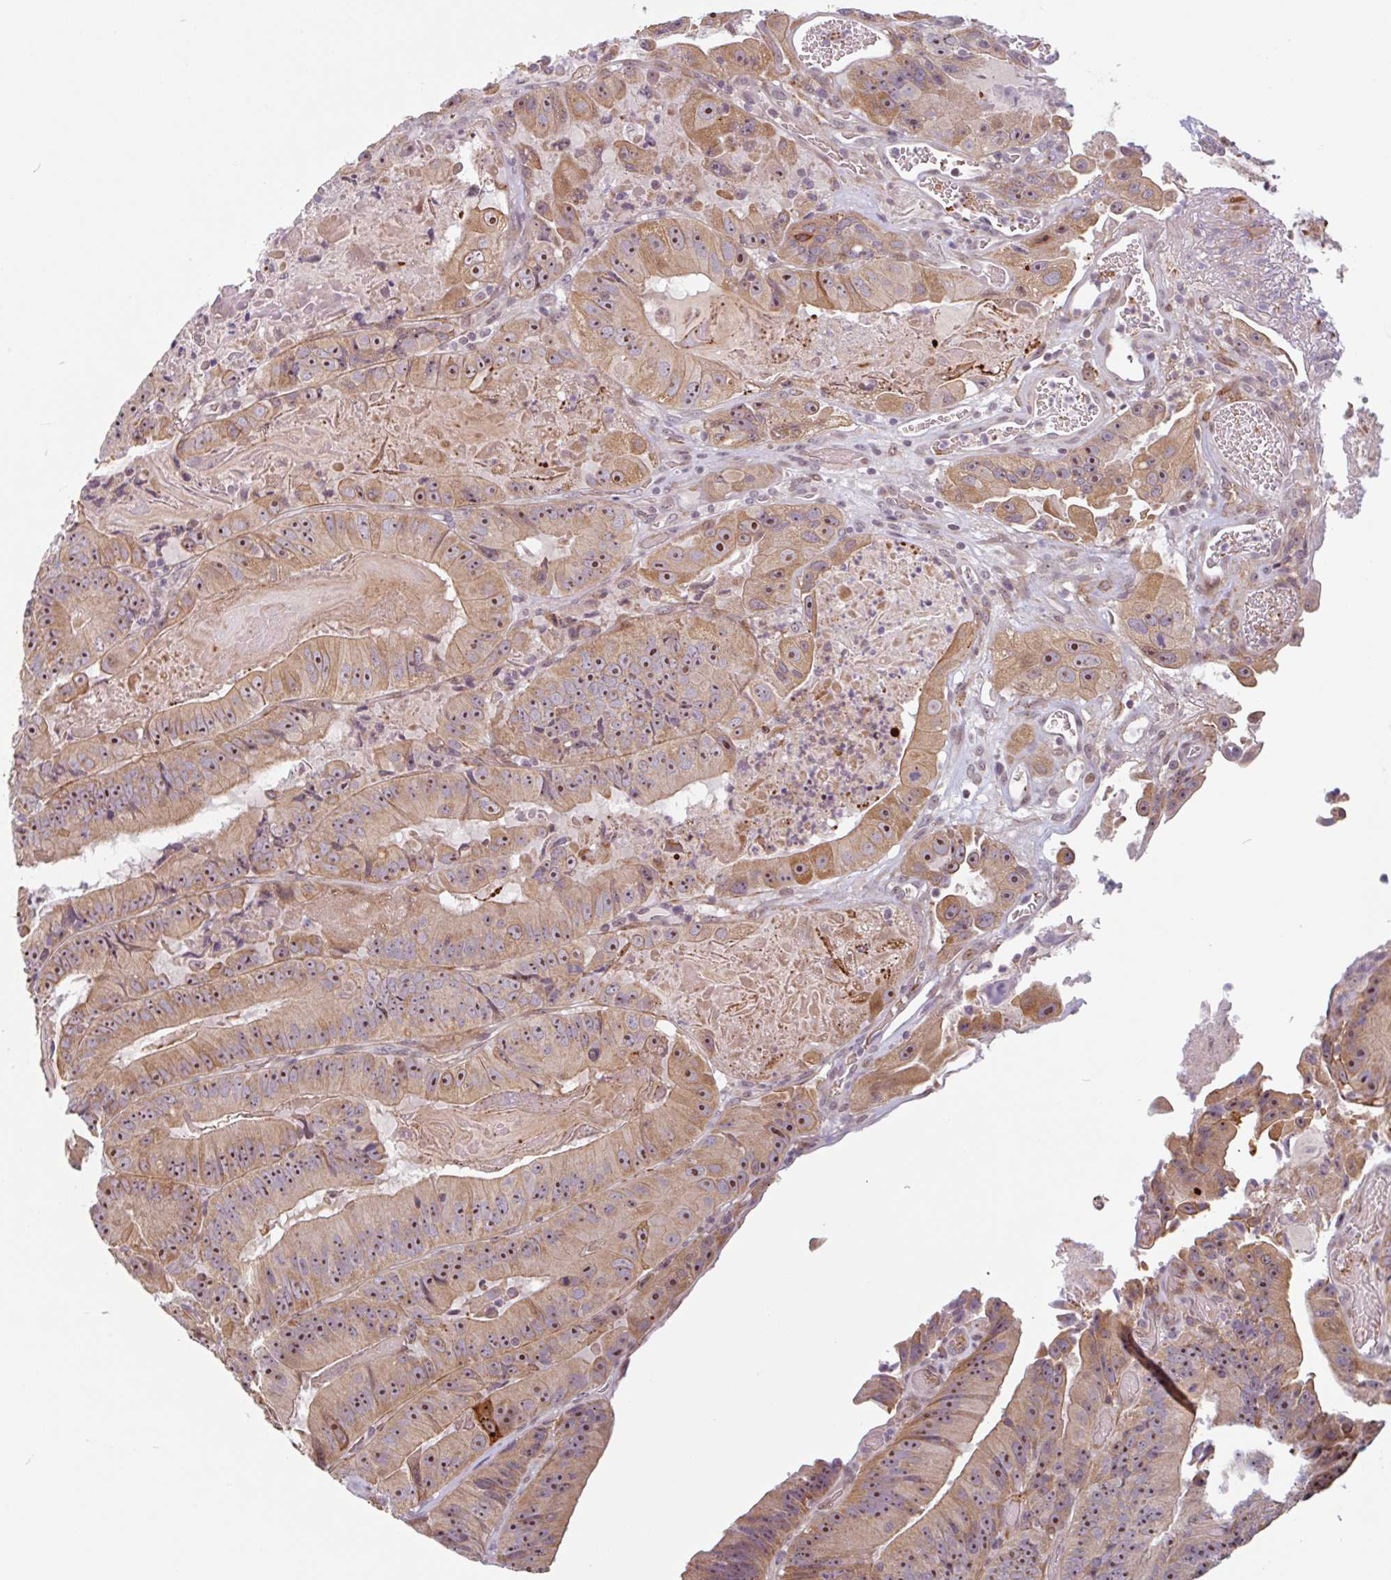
{"staining": {"intensity": "moderate", "quantity": ">75%", "location": "cytoplasmic/membranous,nuclear"}, "tissue": "colorectal cancer", "cell_type": "Tumor cells", "image_type": "cancer", "snomed": [{"axis": "morphology", "description": "Adenocarcinoma, NOS"}, {"axis": "topography", "description": "Colon"}], "caption": "Tumor cells display medium levels of moderate cytoplasmic/membranous and nuclear staining in about >75% of cells in human colorectal cancer.", "gene": "TMEM119", "patient": {"sex": "female", "age": 86}}